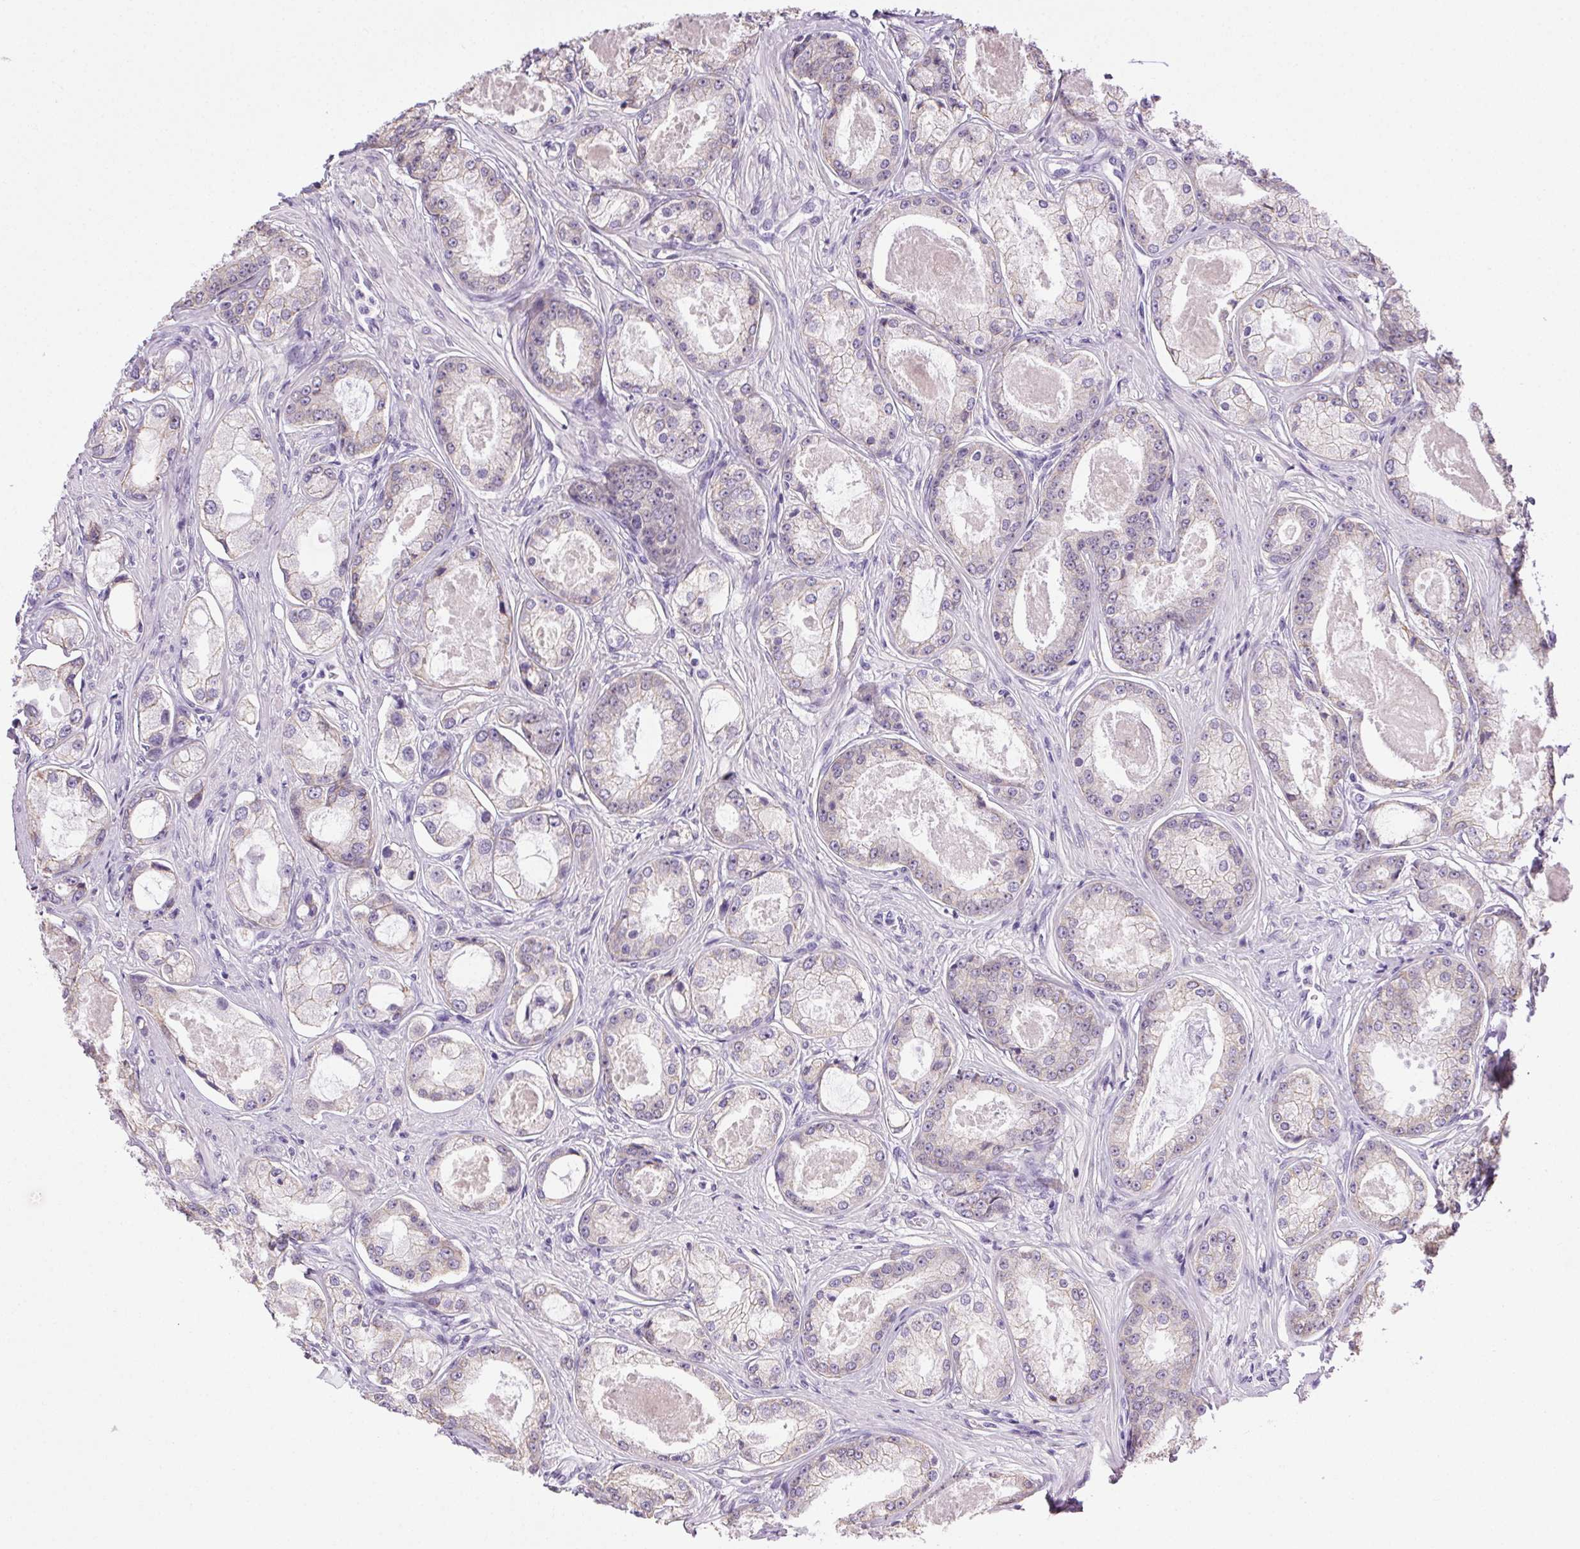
{"staining": {"intensity": "negative", "quantity": "none", "location": "none"}, "tissue": "prostate cancer", "cell_type": "Tumor cells", "image_type": "cancer", "snomed": [{"axis": "morphology", "description": "Adenocarcinoma, Low grade"}, {"axis": "topography", "description": "Prostate"}], "caption": "Human prostate low-grade adenocarcinoma stained for a protein using immunohistochemistry (IHC) shows no staining in tumor cells.", "gene": "CLDN10", "patient": {"sex": "male", "age": 68}}